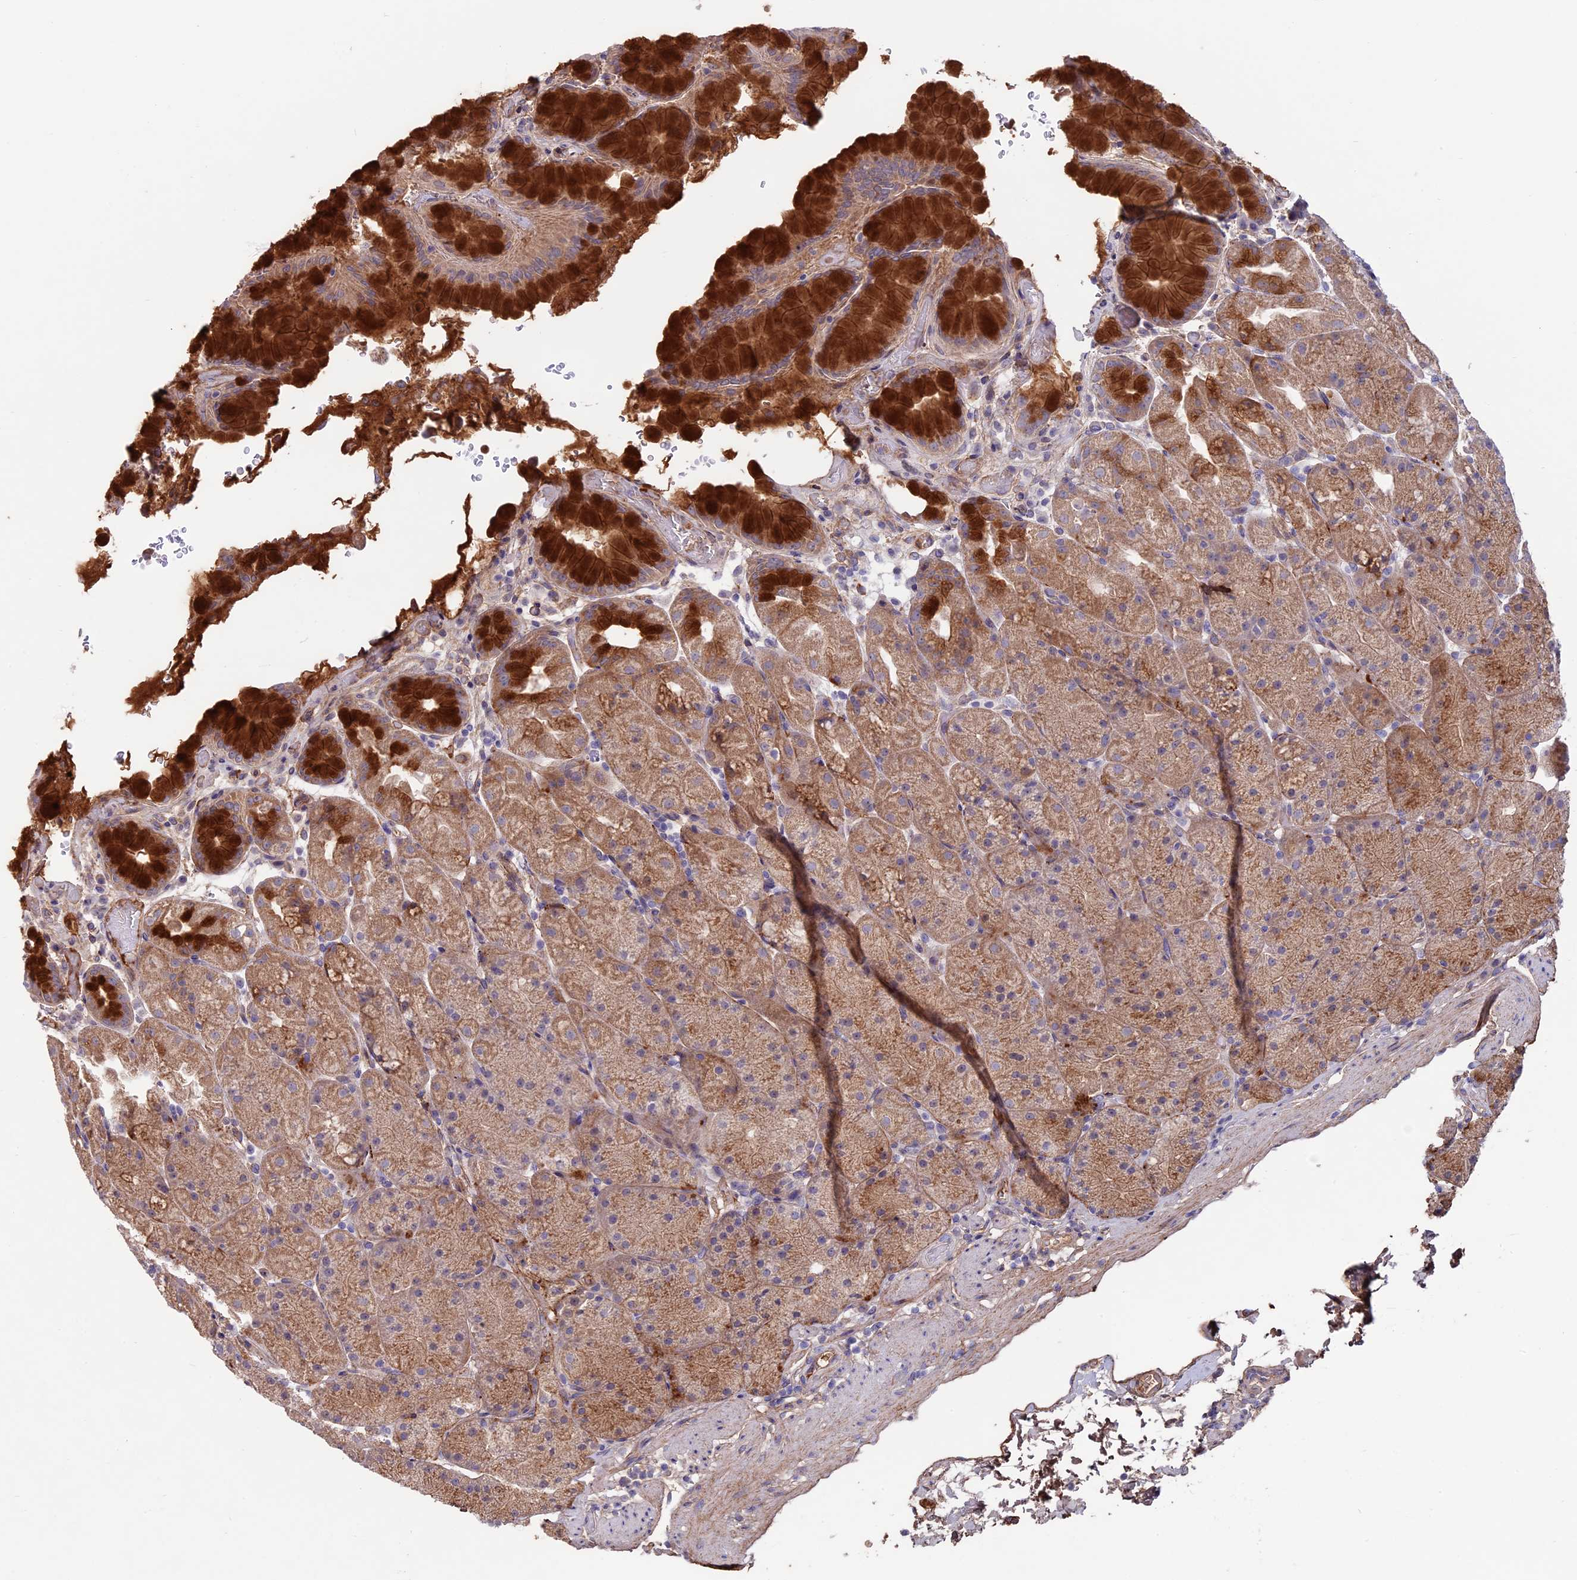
{"staining": {"intensity": "strong", "quantity": ">75%", "location": "cytoplasmic/membranous"}, "tissue": "stomach", "cell_type": "Glandular cells", "image_type": "normal", "snomed": [{"axis": "morphology", "description": "Normal tissue, NOS"}, {"axis": "topography", "description": "Stomach, upper"}, {"axis": "topography", "description": "Stomach, lower"}], "caption": "A photomicrograph showing strong cytoplasmic/membranous positivity in approximately >75% of glandular cells in unremarkable stomach, as visualized by brown immunohistochemical staining.", "gene": "COL4A3", "patient": {"sex": "male", "age": 67}}